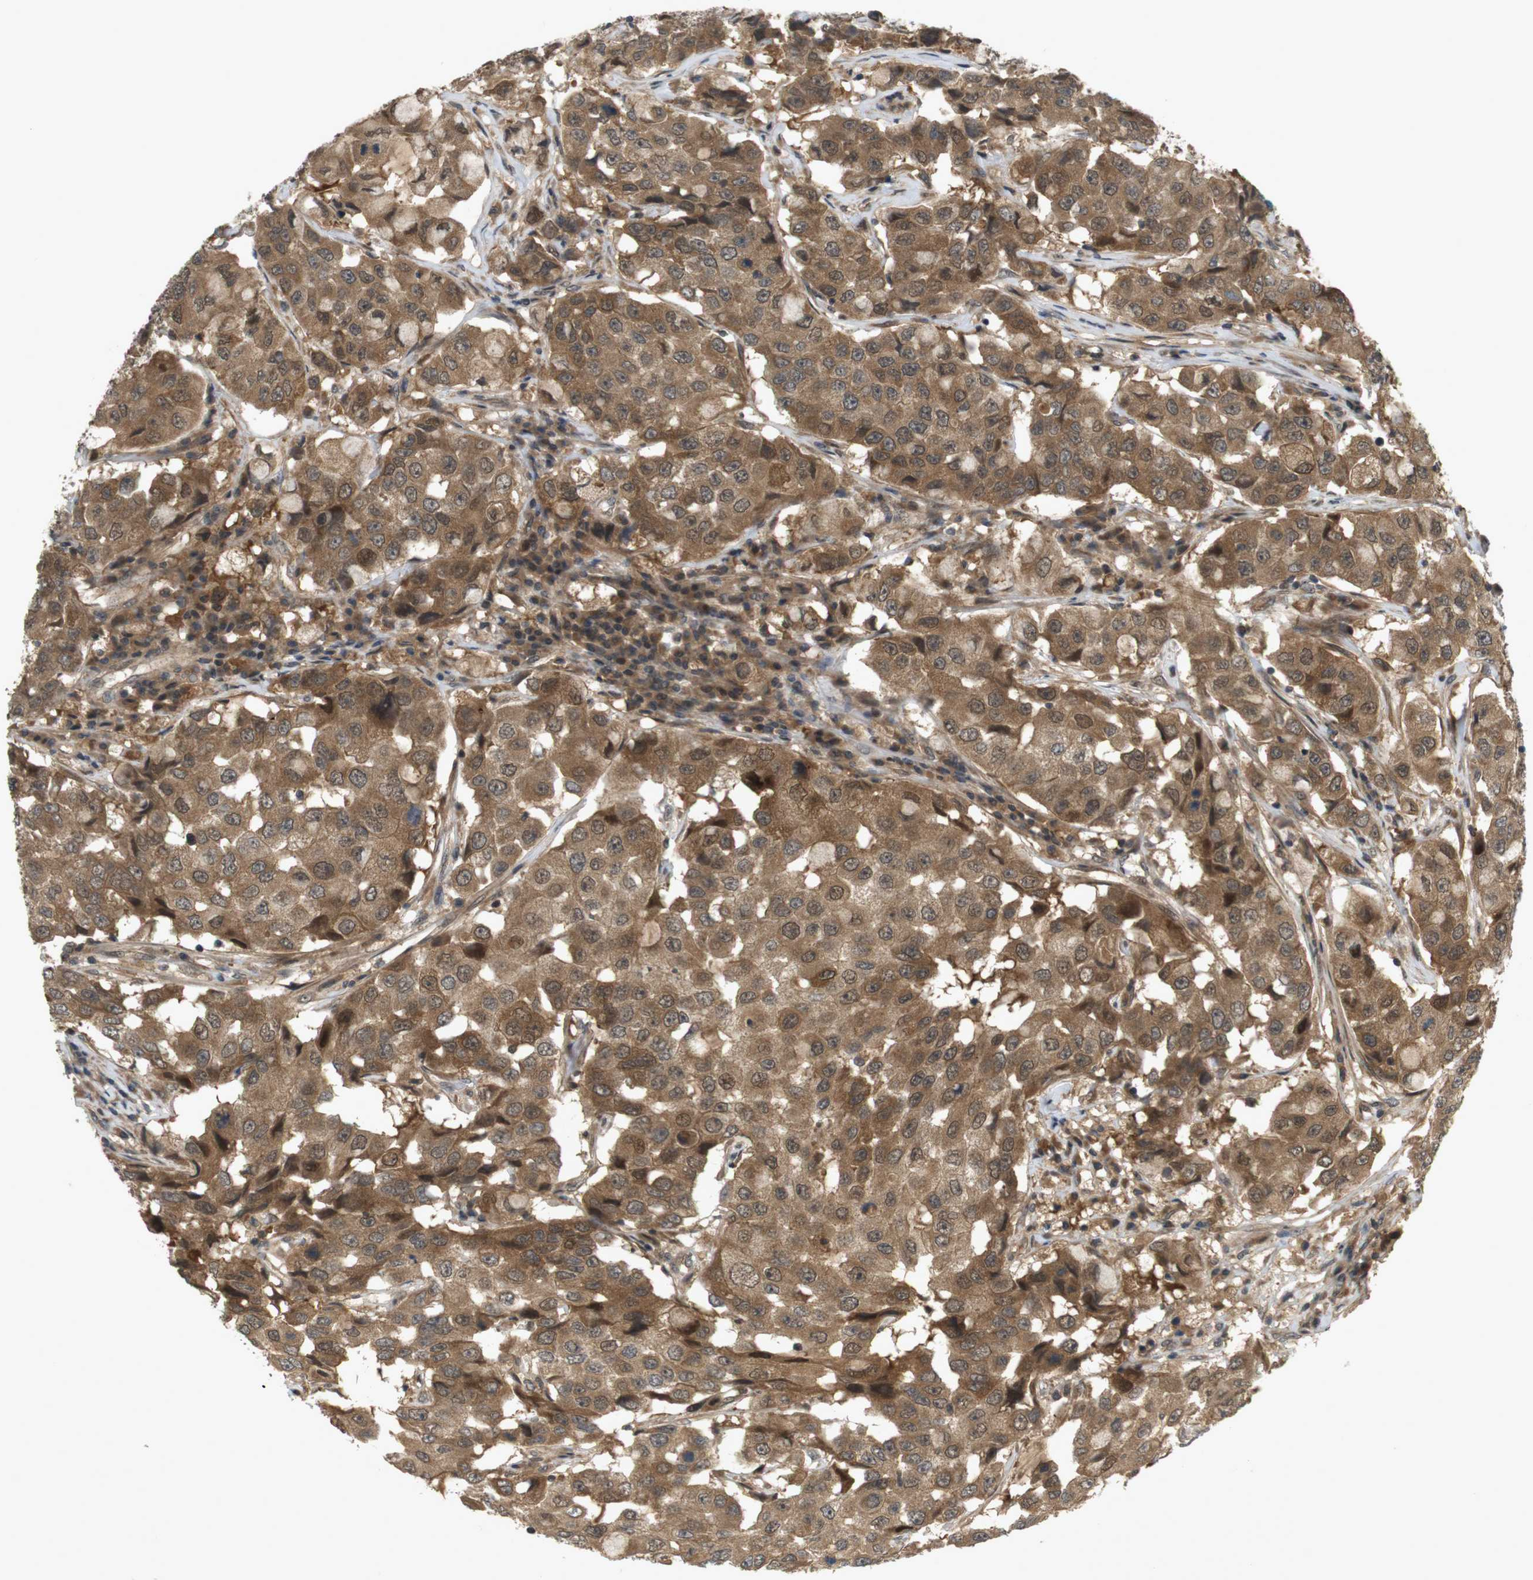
{"staining": {"intensity": "moderate", "quantity": ">75%", "location": "cytoplasmic/membranous,nuclear"}, "tissue": "breast cancer", "cell_type": "Tumor cells", "image_type": "cancer", "snomed": [{"axis": "morphology", "description": "Duct carcinoma"}, {"axis": "topography", "description": "Breast"}], "caption": "Tumor cells exhibit moderate cytoplasmic/membranous and nuclear staining in approximately >75% of cells in infiltrating ductal carcinoma (breast).", "gene": "NFKBIE", "patient": {"sex": "female", "age": 27}}